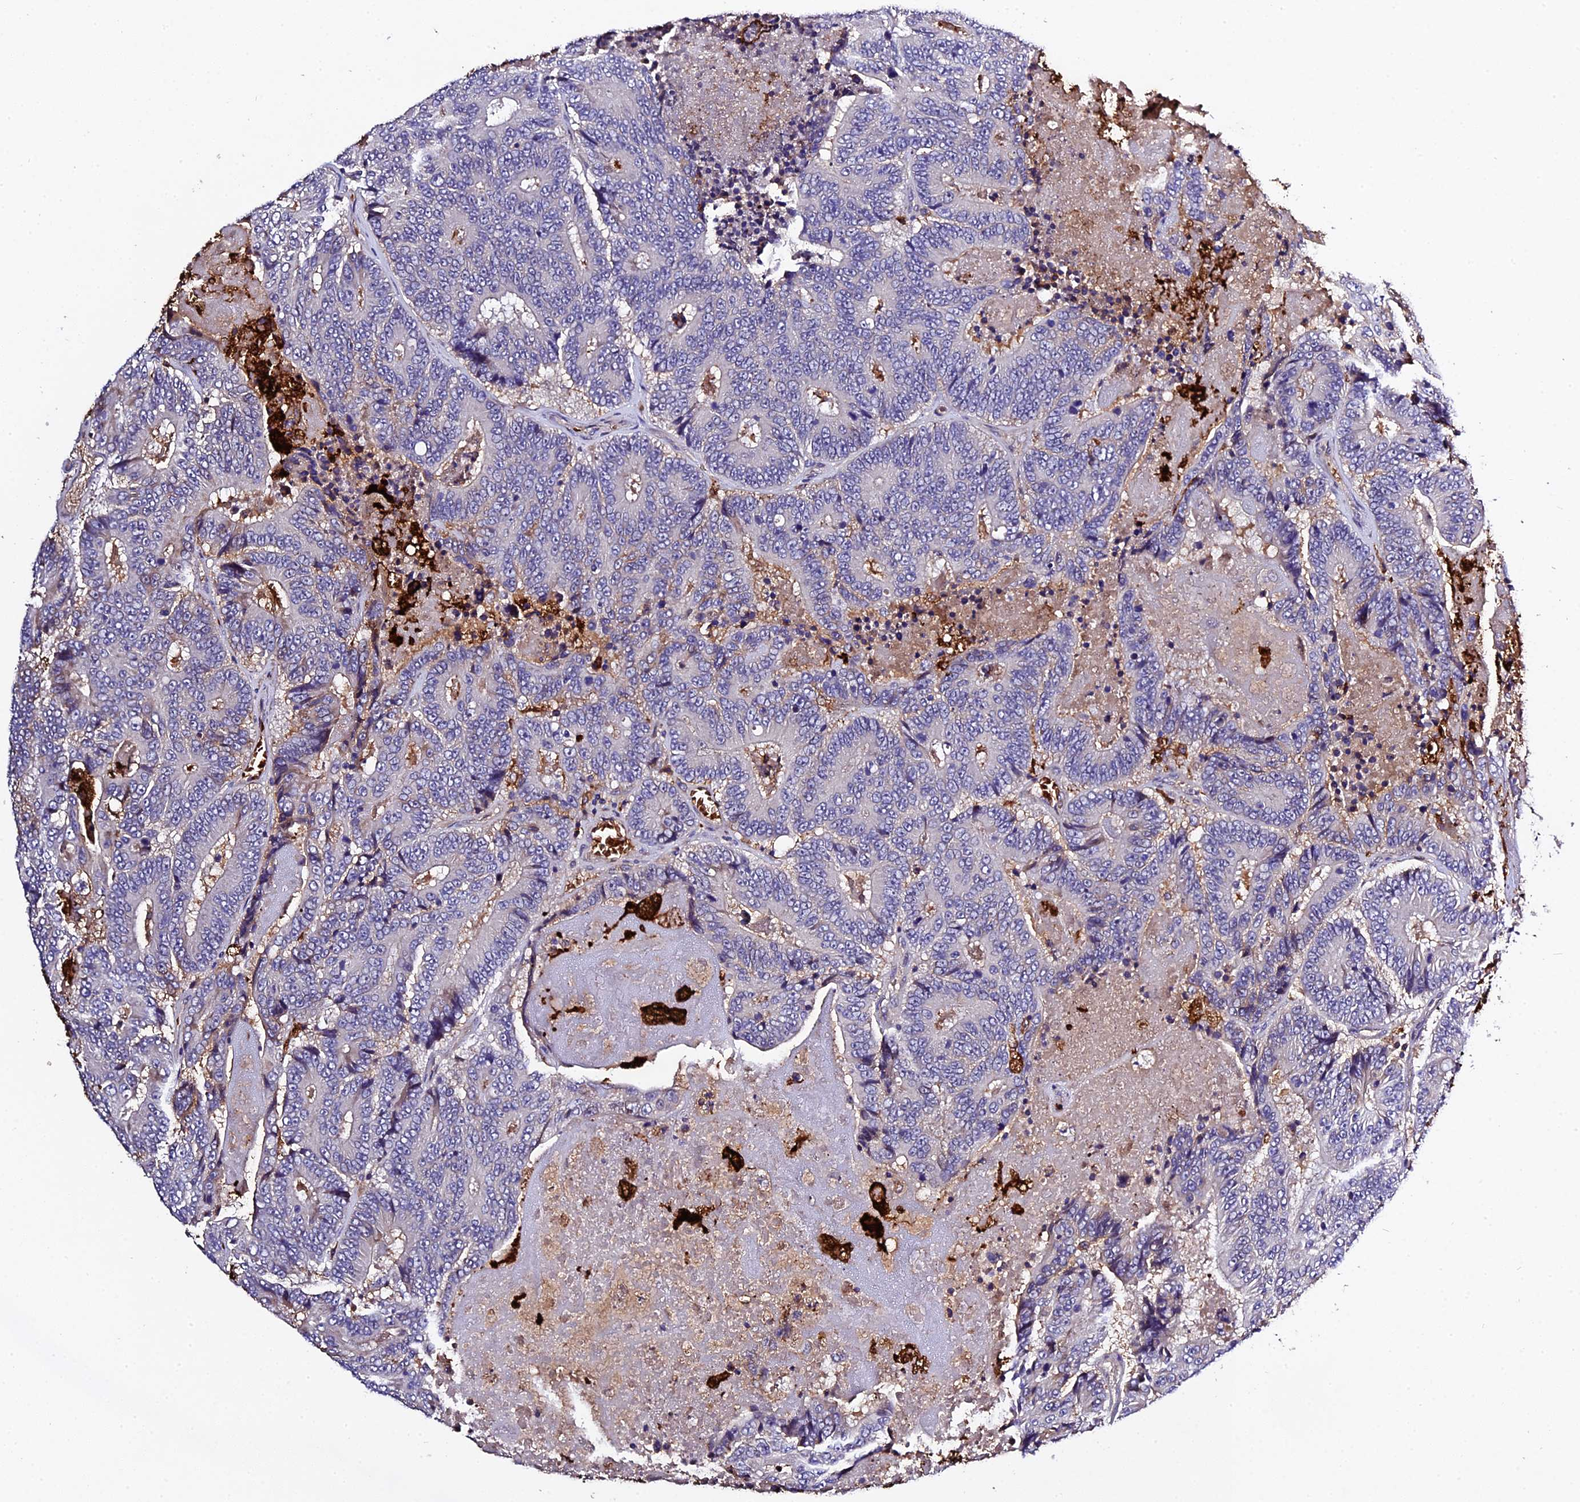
{"staining": {"intensity": "negative", "quantity": "none", "location": "none"}, "tissue": "colorectal cancer", "cell_type": "Tumor cells", "image_type": "cancer", "snomed": [{"axis": "morphology", "description": "Adenocarcinoma, NOS"}, {"axis": "topography", "description": "Colon"}], "caption": "DAB immunohistochemical staining of human colorectal cancer reveals no significant positivity in tumor cells.", "gene": "CILP2", "patient": {"sex": "male", "age": 83}}